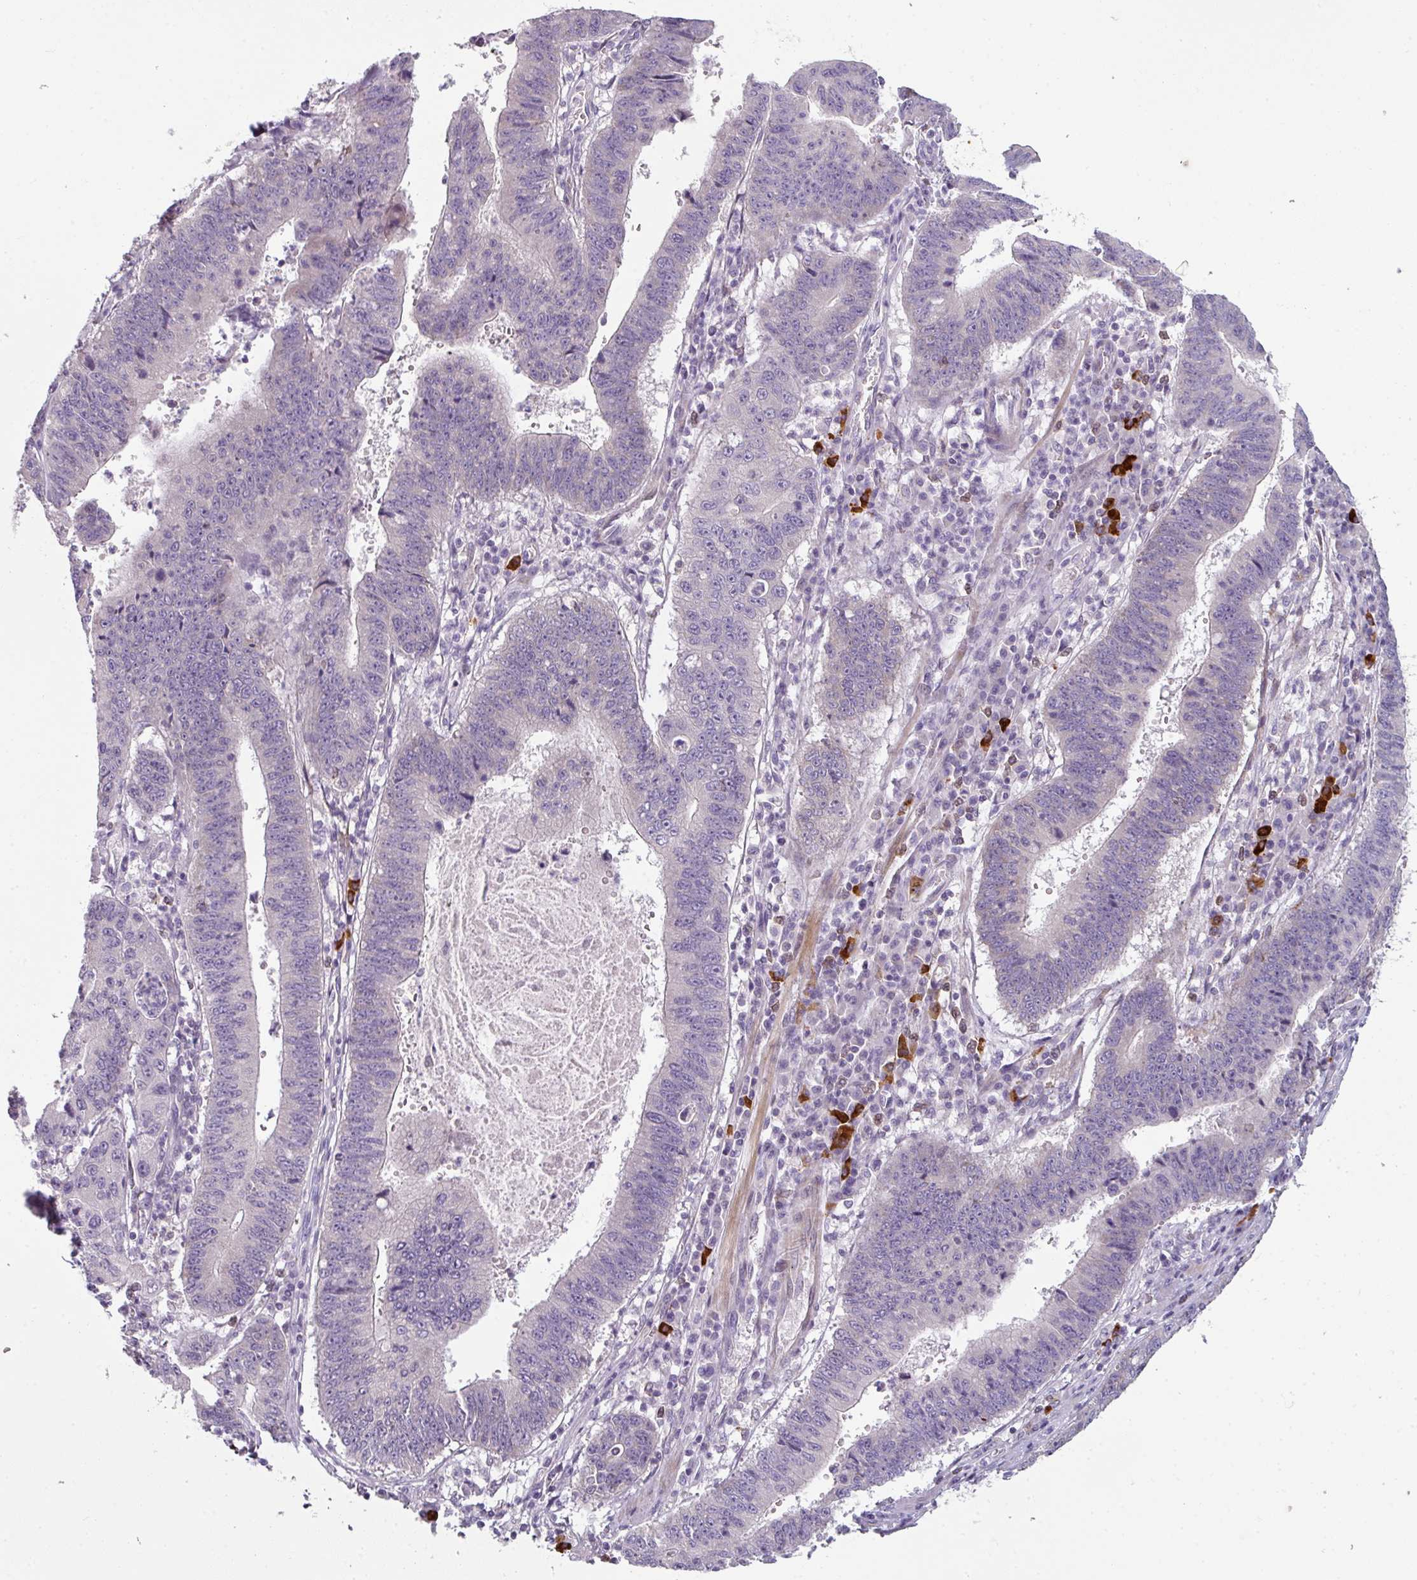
{"staining": {"intensity": "weak", "quantity": "<25%", "location": "cytoplasmic/membranous"}, "tissue": "stomach cancer", "cell_type": "Tumor cells", "image_type": "cancer", "snomed": [{"axis": "morphology", "description": "Adenocarcinoma, NOS"}, {"axis": "topography", "description": "Stomach"}], "caption": "An immunohistochemistry micrograph of stomach cancer is shown. There is no staining in tumor cells of stomach cancer. (DAB IHC visualized using brightfield microscopy, high magnification).", "gene": "FHAD1", "patient": {"sex": "male", "age": 59}}